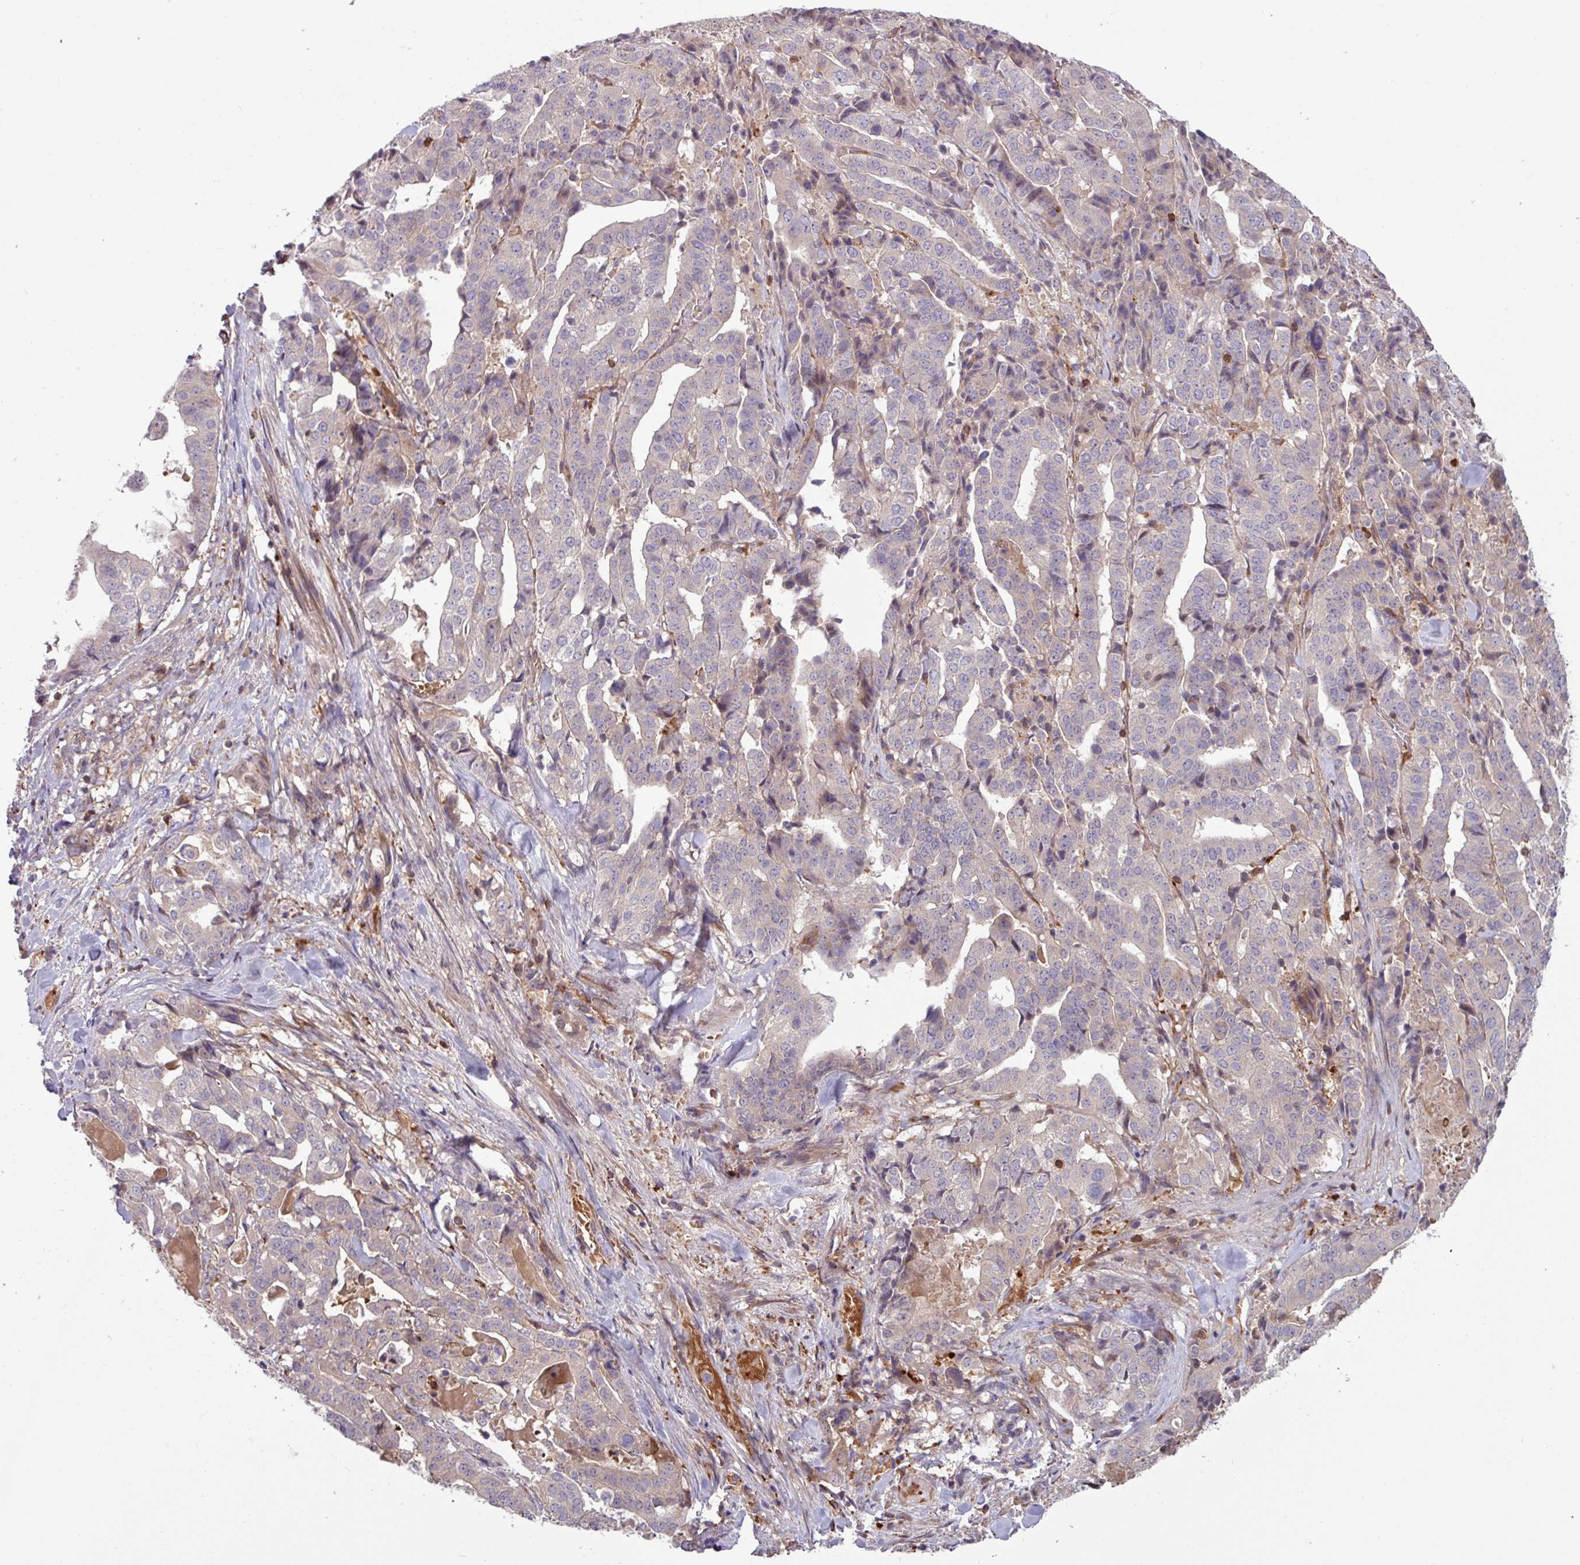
{"staining": {"intensity": "negative", "quantity": "none", "location": "none"}, "tissue": "stomach cancer", "cell_type": "Tumor cells", "image_type": "cancer", "snomed": [{"axis": "morphology", "description": "Adenocarcinoma, NOS"}, {"axis": "topography", "description": "Stomach"}], "caption": "A histopathology image of stomach adenocarcinoma stained for a protein displays no brown staining in tumor cells.", "gene": "SEC61G", "patient": {"sex": "male", "age": 48}}